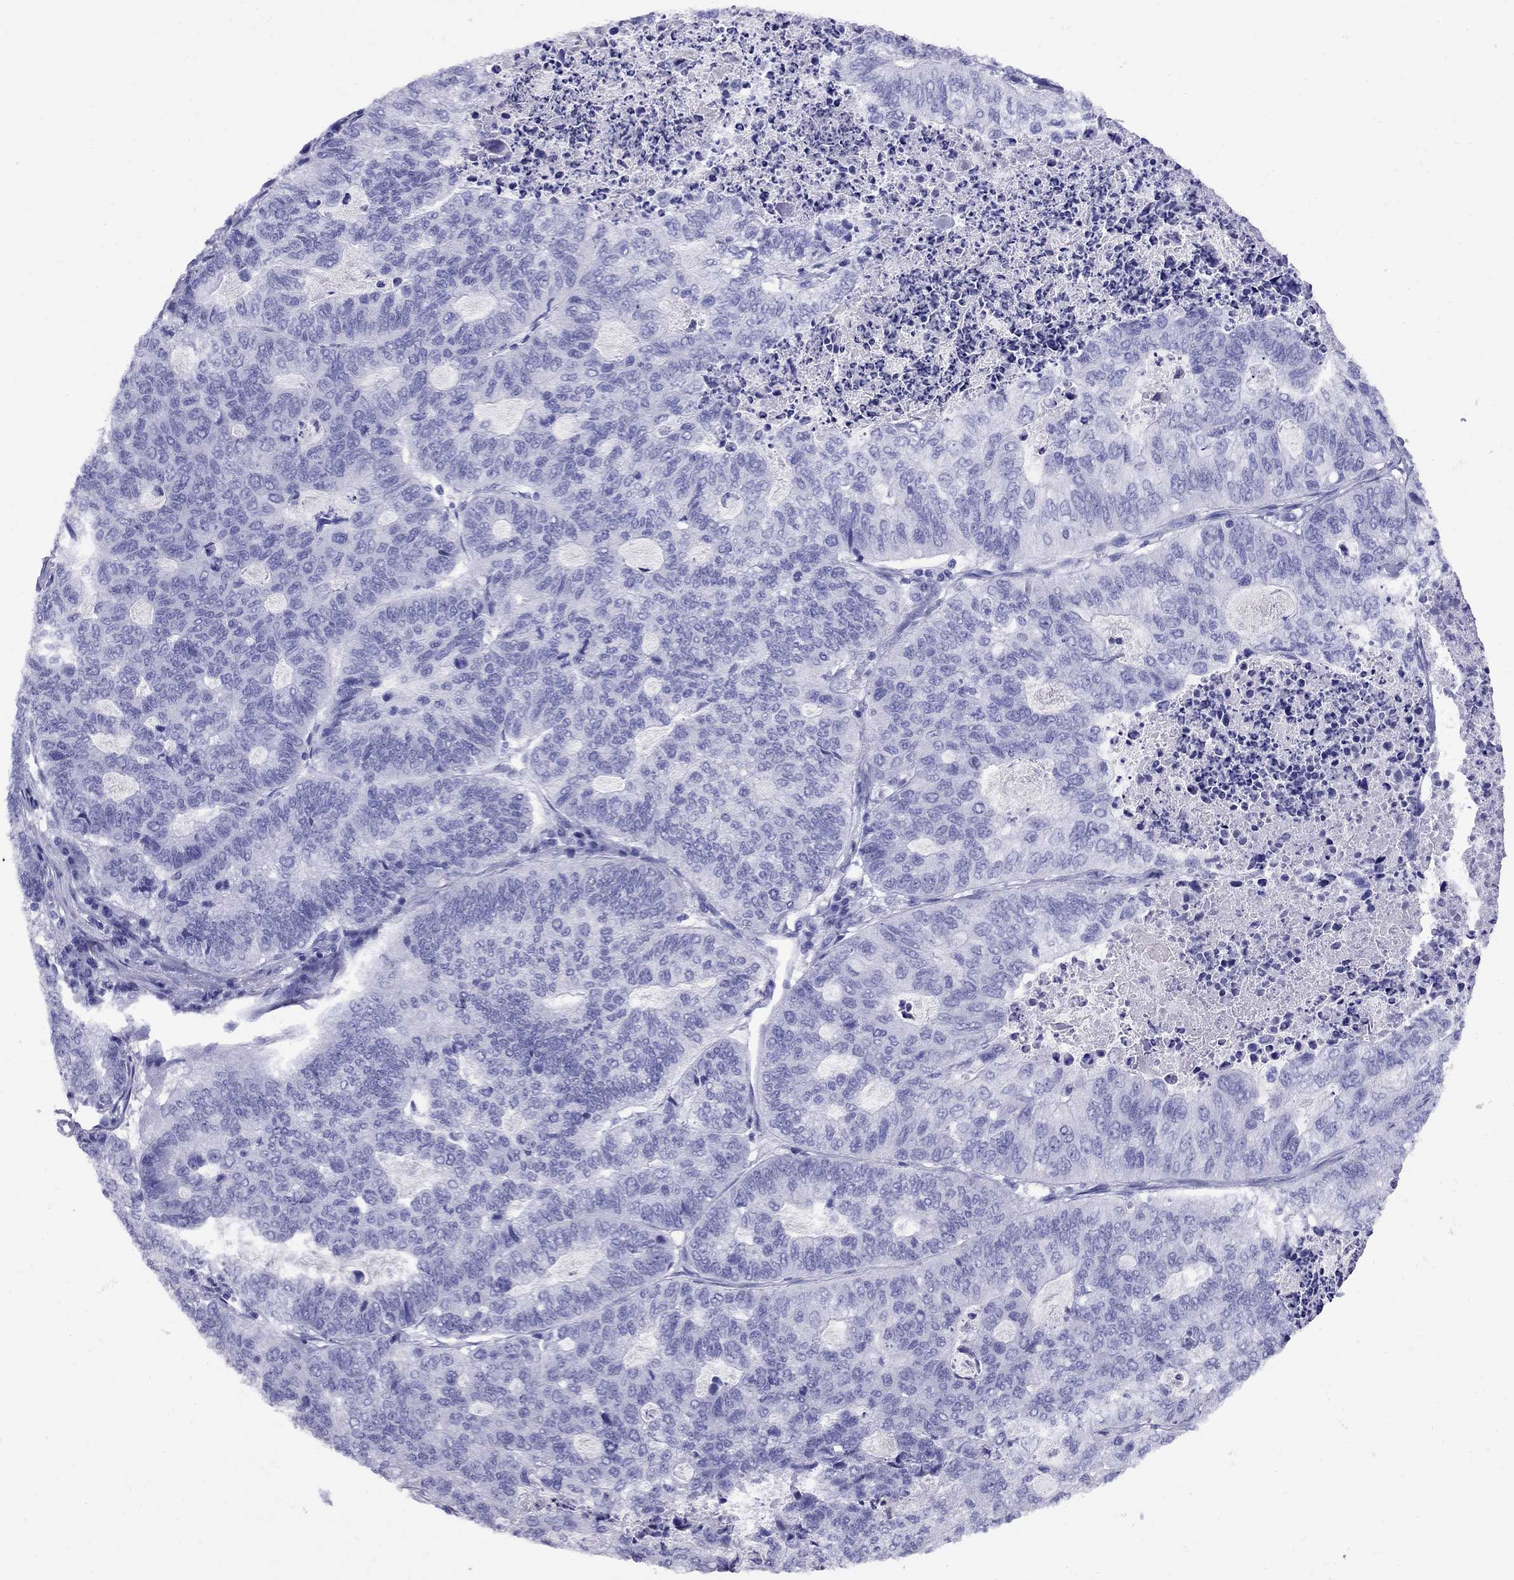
{"staining": {"intensity": "negative", "quantity": "none", "location": "none"}, "tissue": "stomach cancer", "cell_type": "Tumor cells", "image_type": "cancer", "snomed": [{"axis": "morphology", "description": "Adenocarcinoma, NOS"}, {"axis": "topography", "description": "Stomach, upper"}], "caption": "Immunohistochemistry (IHC) of adenocarcinoma (stomach) reveals no staining in tumor cells.", "gene": "AVPR1B", "patient": {"sex": "female", "age": 67}}